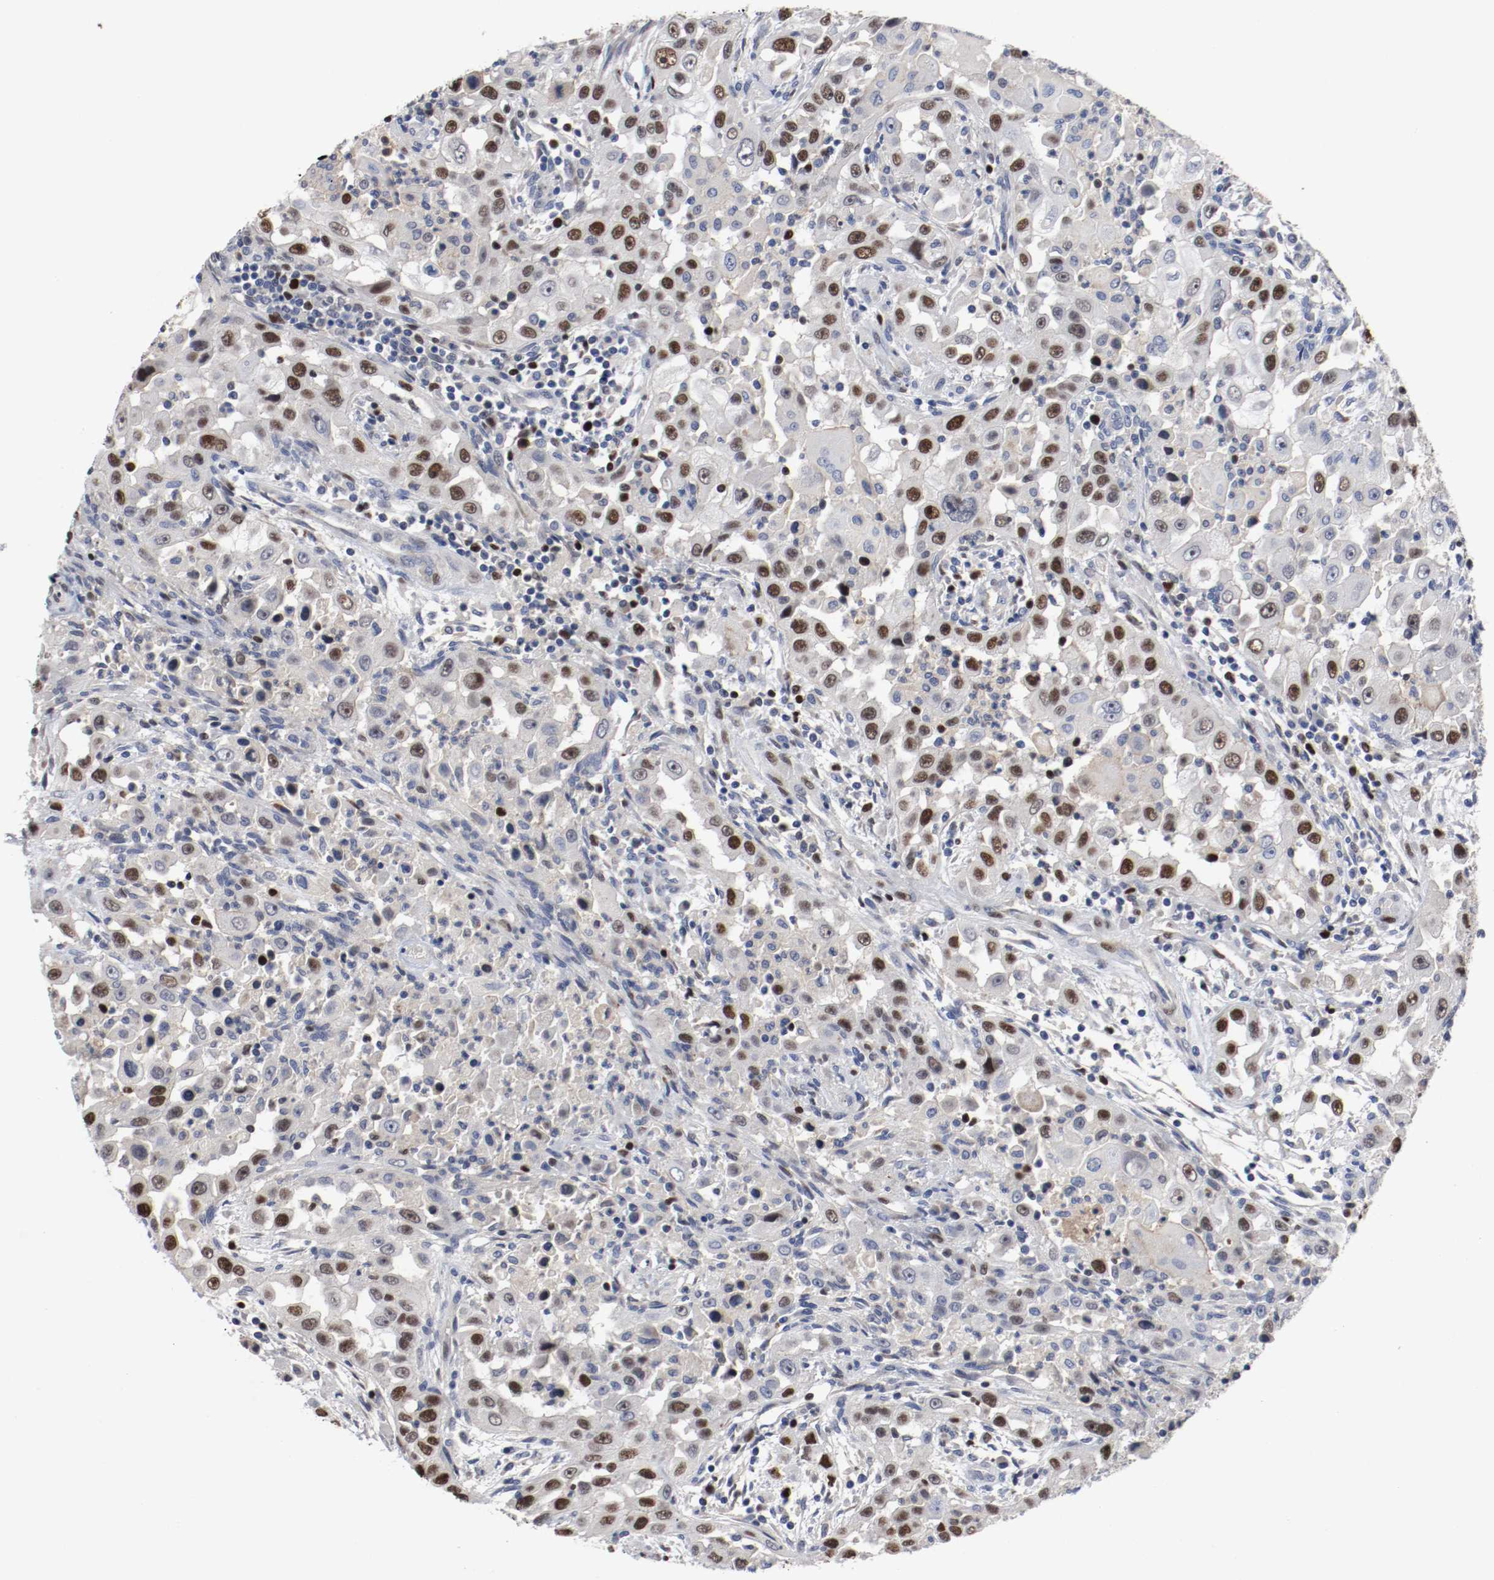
{"staining": {"intensity": "strong", "quantity": "<25%", "location": "nuclear"}, "tissue": "head and neck cancer", "cell_type": "Tumor cells", "image_type": "cancer", "snomed": [{"axis": "morphology", "description": "Carcinoma, NOS"}, {"axis": "topography", "description": "Head-Neck"}], "caption": "Human carcinoma (head and neck) stained for a protein (brown) exhibits strong nuclear positive expression in approximately <25% of tumor cells.", "gene": "MCM6", "patient": {"sex": "male", "age": 87}}